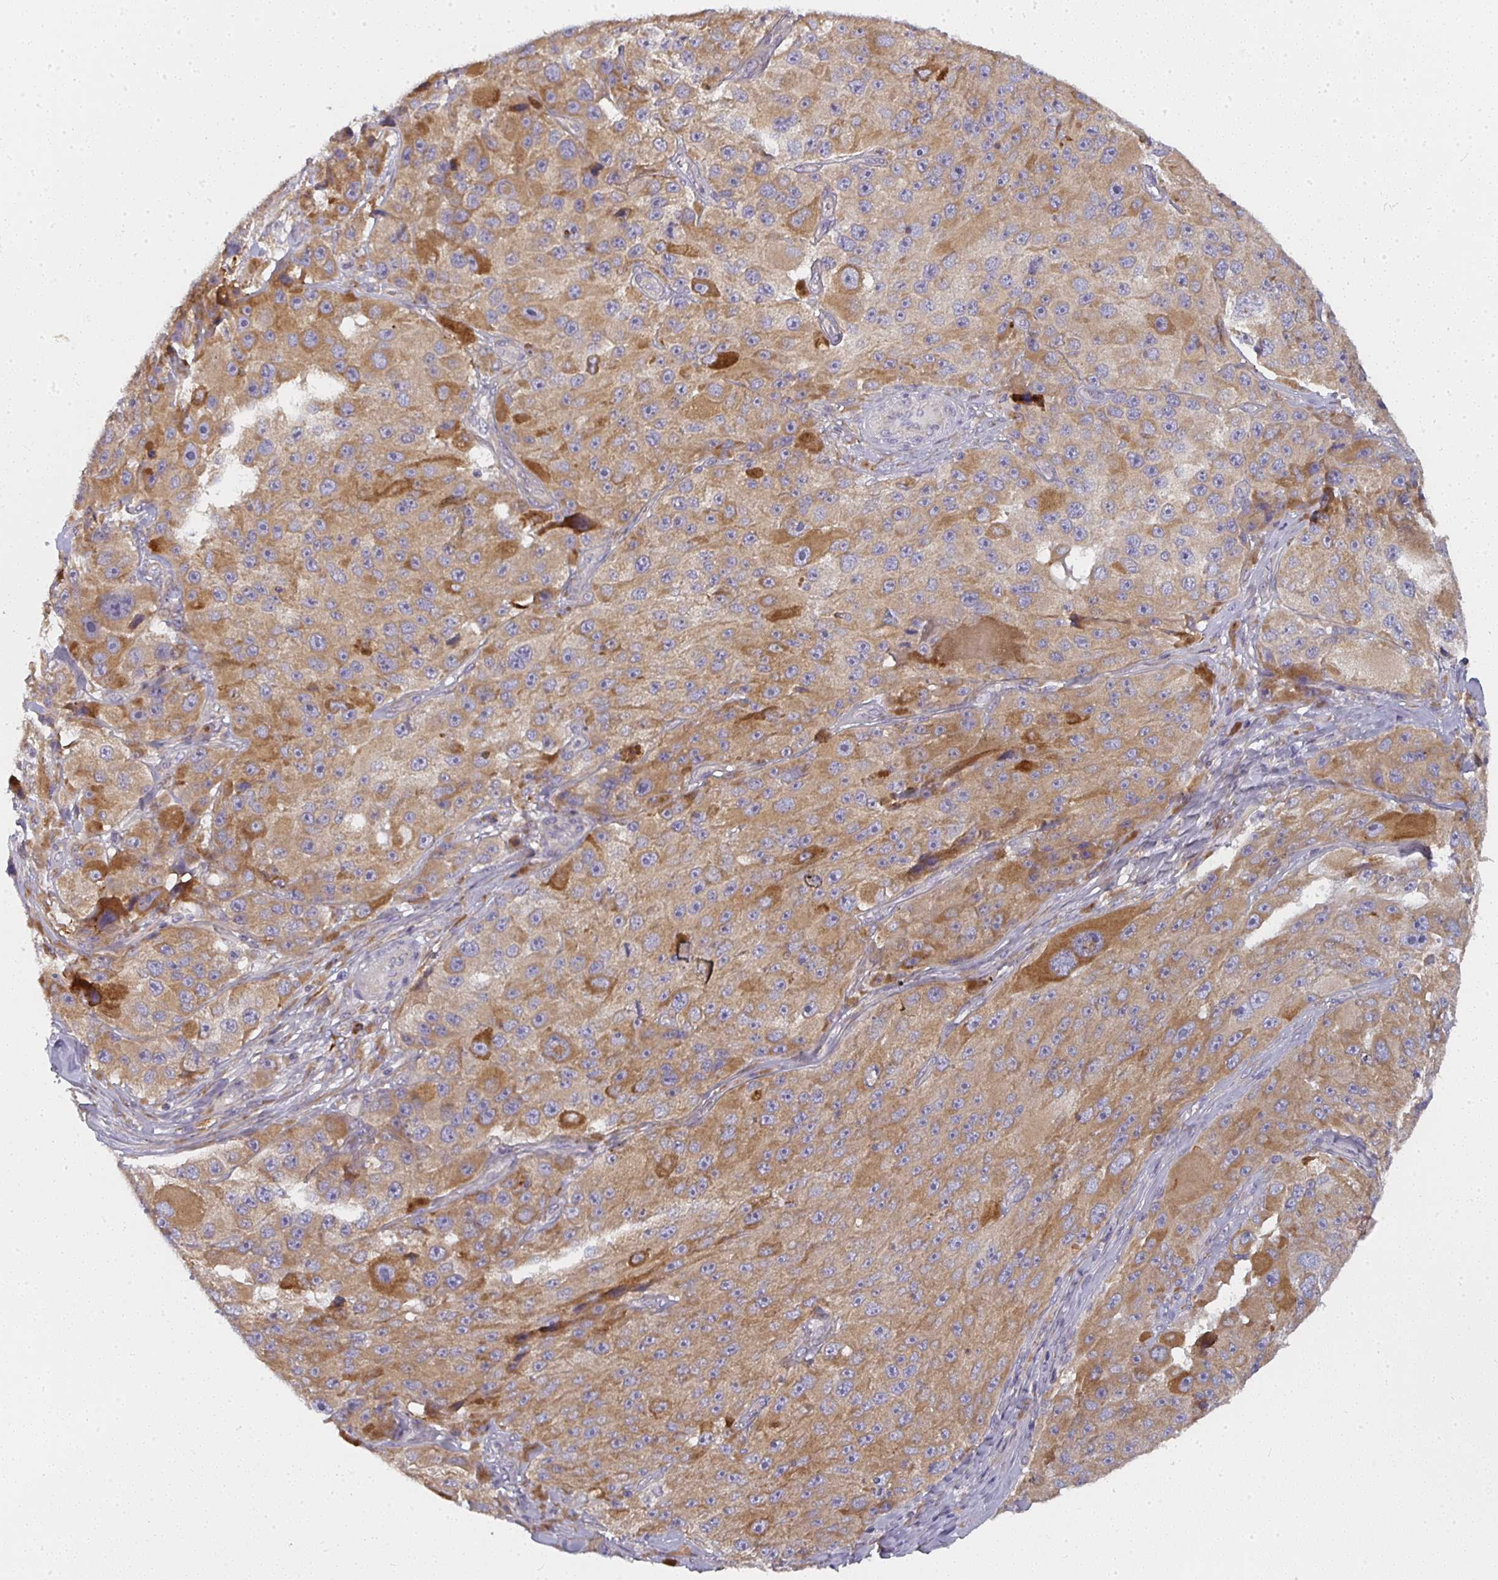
{"staining": {"intensity": "moderate", "quantity": ">75%", "location": "cytoplasmic/membranous"}, "tissue": "melanoma", "cell_type": "Tumor cells", "image_type": "cancer", "snomed": [{"axis": "morphology", "description": "Malignant melanoma, Metastatic site"}, {"axis": "topography", "description": "Lymph node"}], "caption": "Immunohistochemistry micrograph of neoplastic tissue: malignant melanoma (metastatic site) stained using IHC displays medium levels of moderate protein expression localized specifically in the cytoplasmic/membranous of tumor cells, appearing as a cytoplasmic/membranous brown color.", "gene": "CTHRC1", "patient": {"sex": "male", "age": 62}}